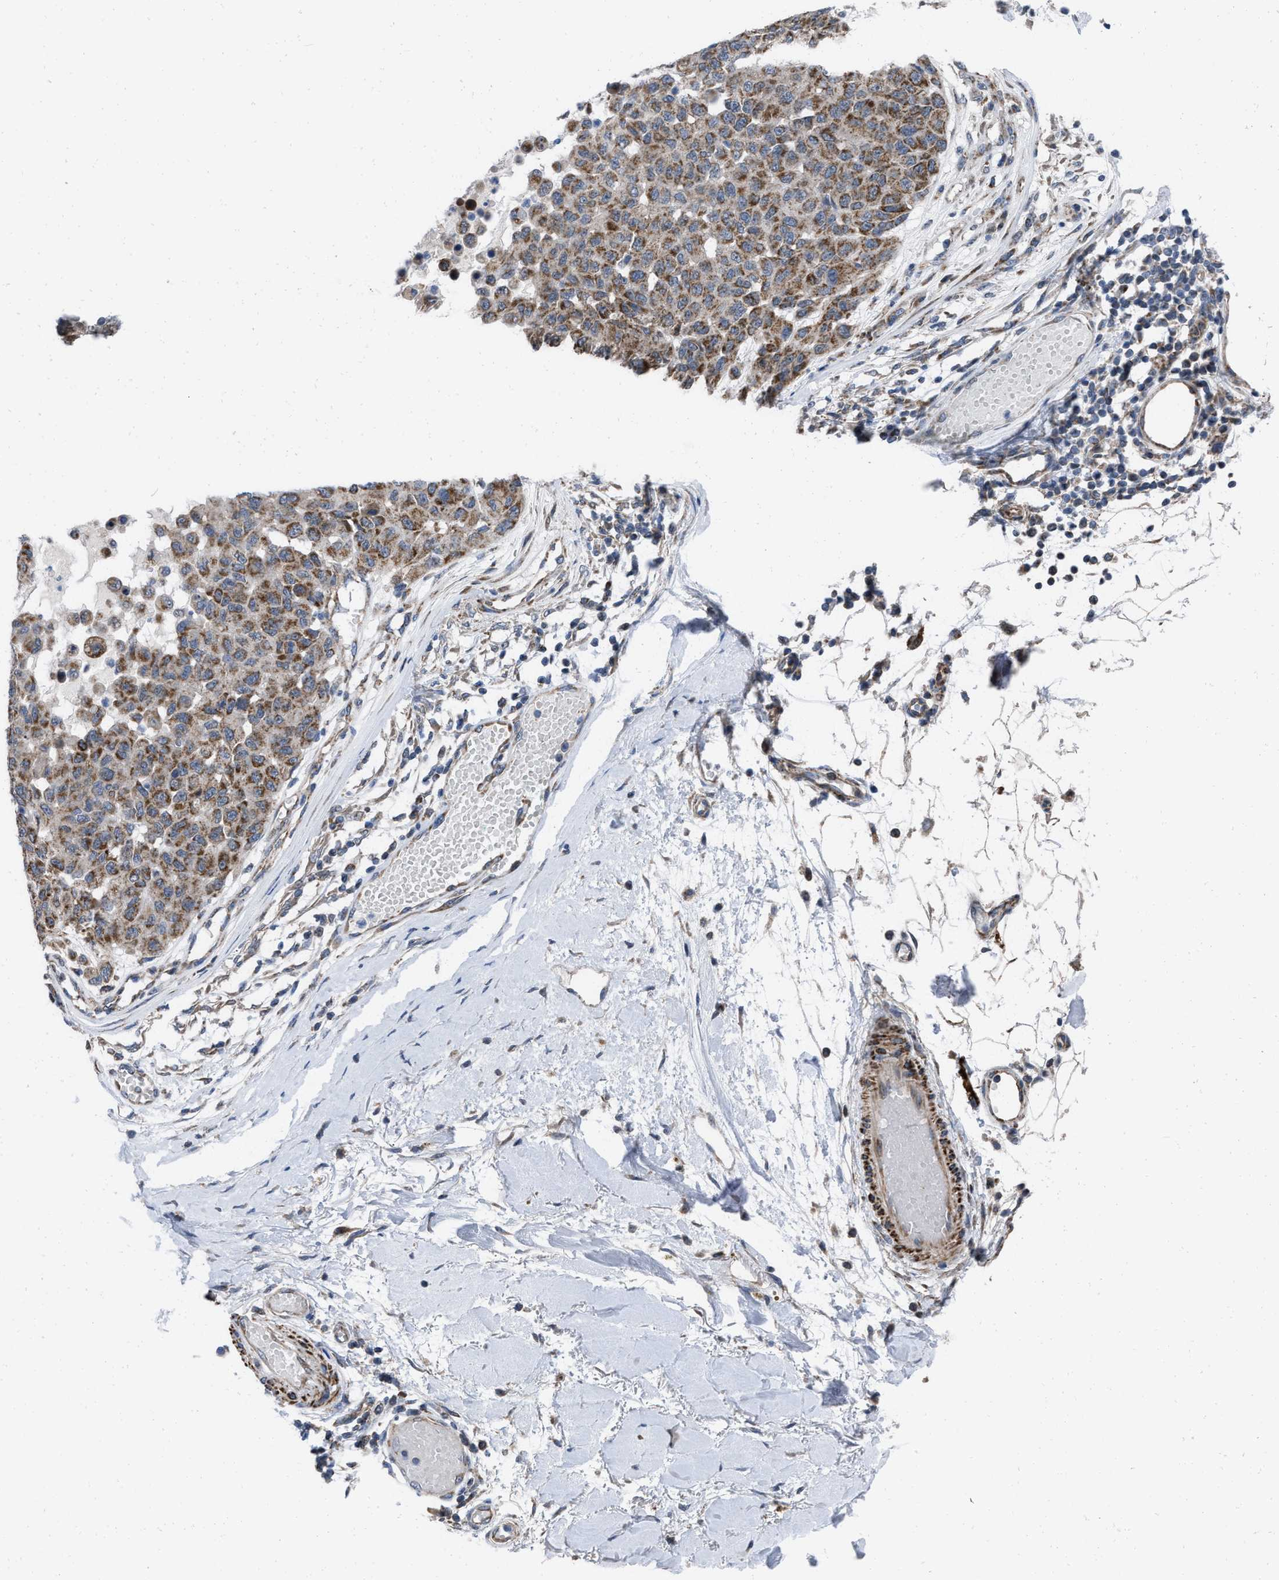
{"staining": {"intensity": "moderate", "quantity": ">75%", "location": "cytoplasmic/membranous"}, "tissue": "melanoma", "cell_type": "Tumor cells", "image_type": "cancer", "snomed": [{"axis": "morphology", "description": "Normal tissue, NOS"}, {"axis": "morphology", "description": "Malignant melanoma, NOS"}, {"axis": "topography", "description": "Skin"}], "caption": "Immunohistochemistry (DAB (3,3'-diaminobenzidine)) staining of human malignant melanoma exhibits moderate cytoplasmic/membranous protein staining in approximately >75% of tumor cells.", "gene": "AKAP1", "patient": {"sex": "male", "age": 62}}